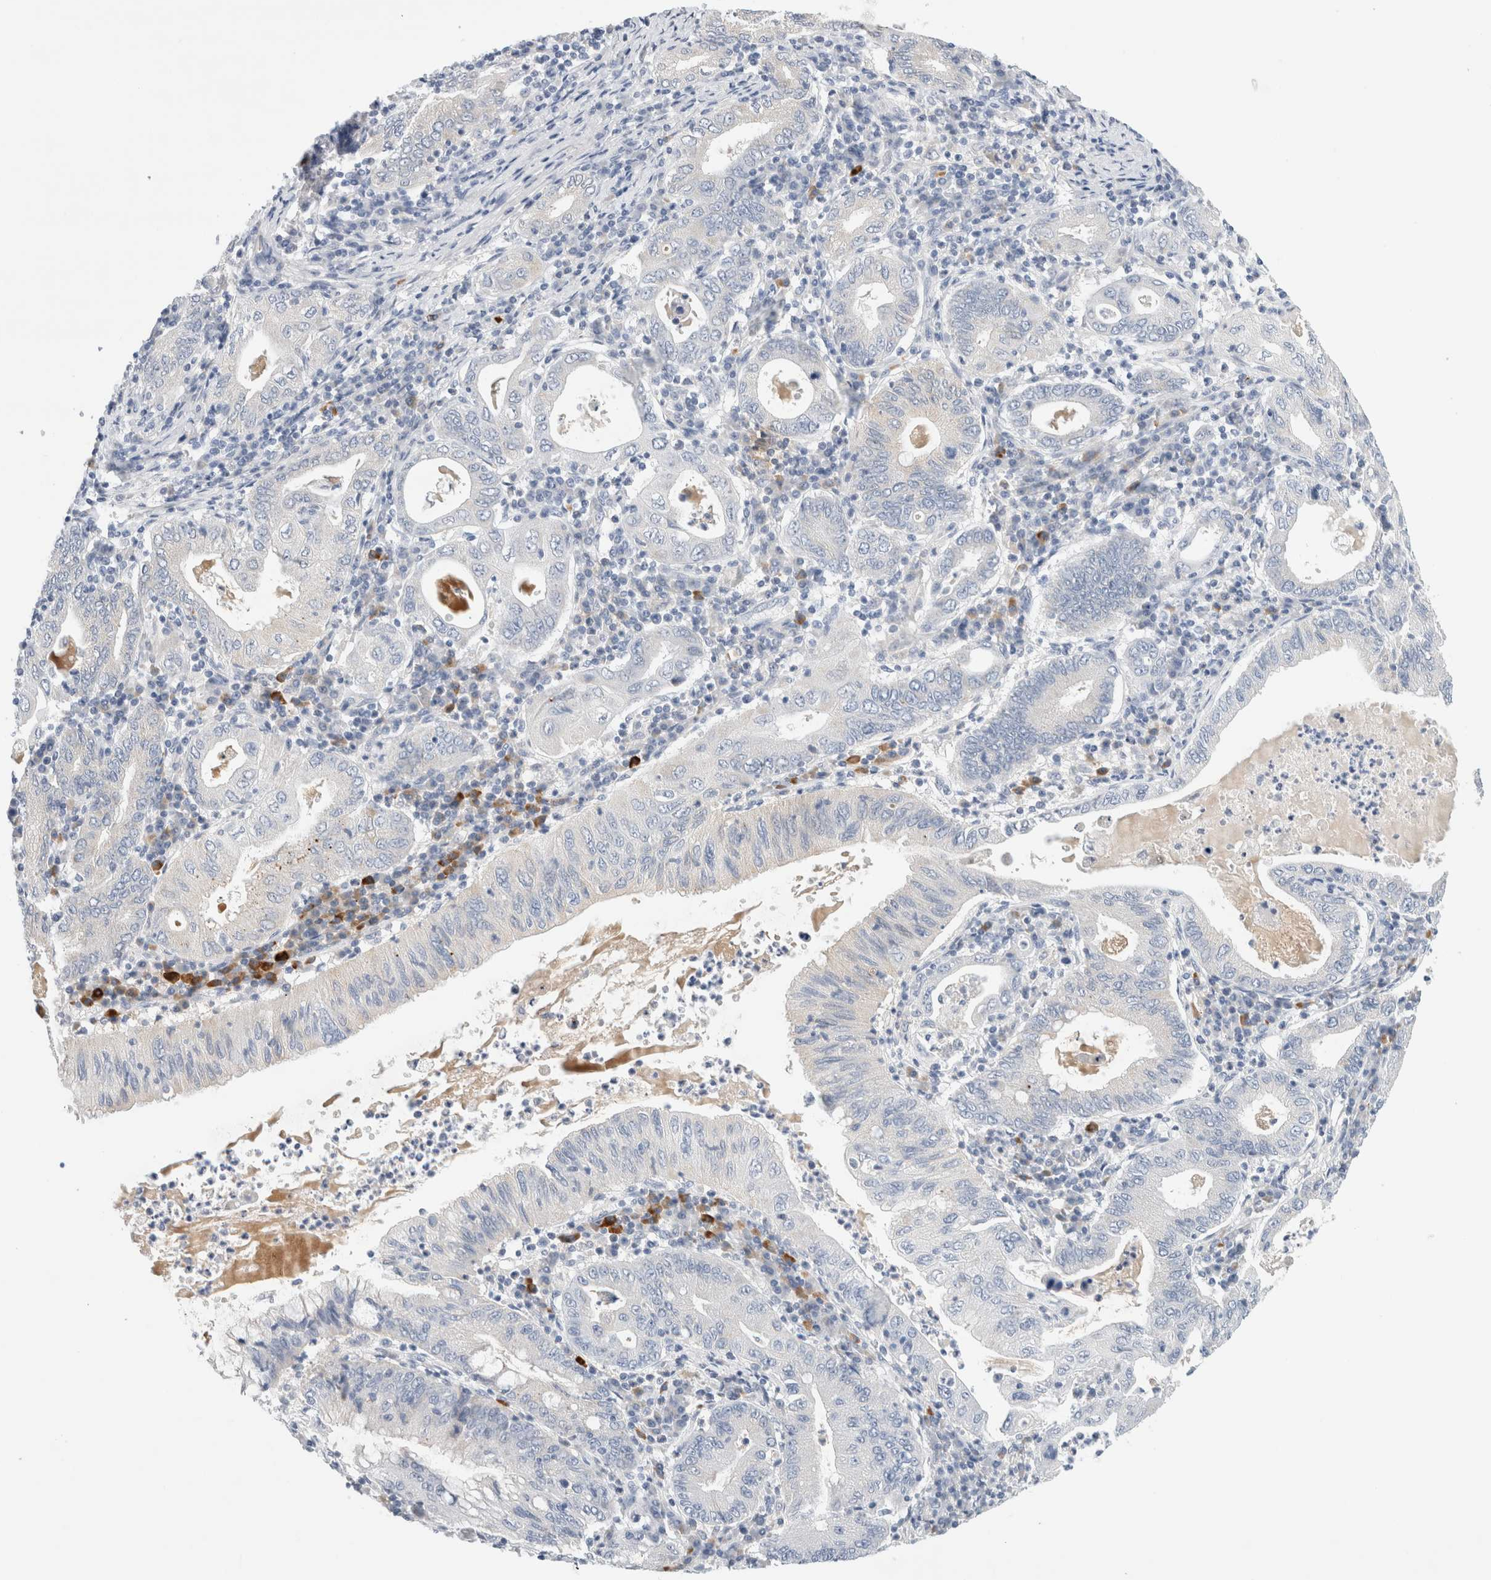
{"staining": {"intensity": "negative", "quantity": "none", "location": "none"}, "tissue": "stomach cancer", "cell_type": "Tumor cells", "image_type": "cancer", "snomed": [{"axis": "morphology", "description": "Normal tissue, NOS"}, {"axis": "morphology", "description": "Adenocarcinoma, NOS"}, {"axis": "topography", "description": "Esophagus"}, {"axis": "topography", "description": "Stomach, upper"}, {"axis": "topography", "description": "Peripheral nerve tissue"}], "caption": "Stomach cancer (adenocarcinoma) stained for a protein using immunohistochemistry exhibits no expression tumor cells.", "gene": "SLC22A12", "patient": {"sex": "male", "age": 62}}